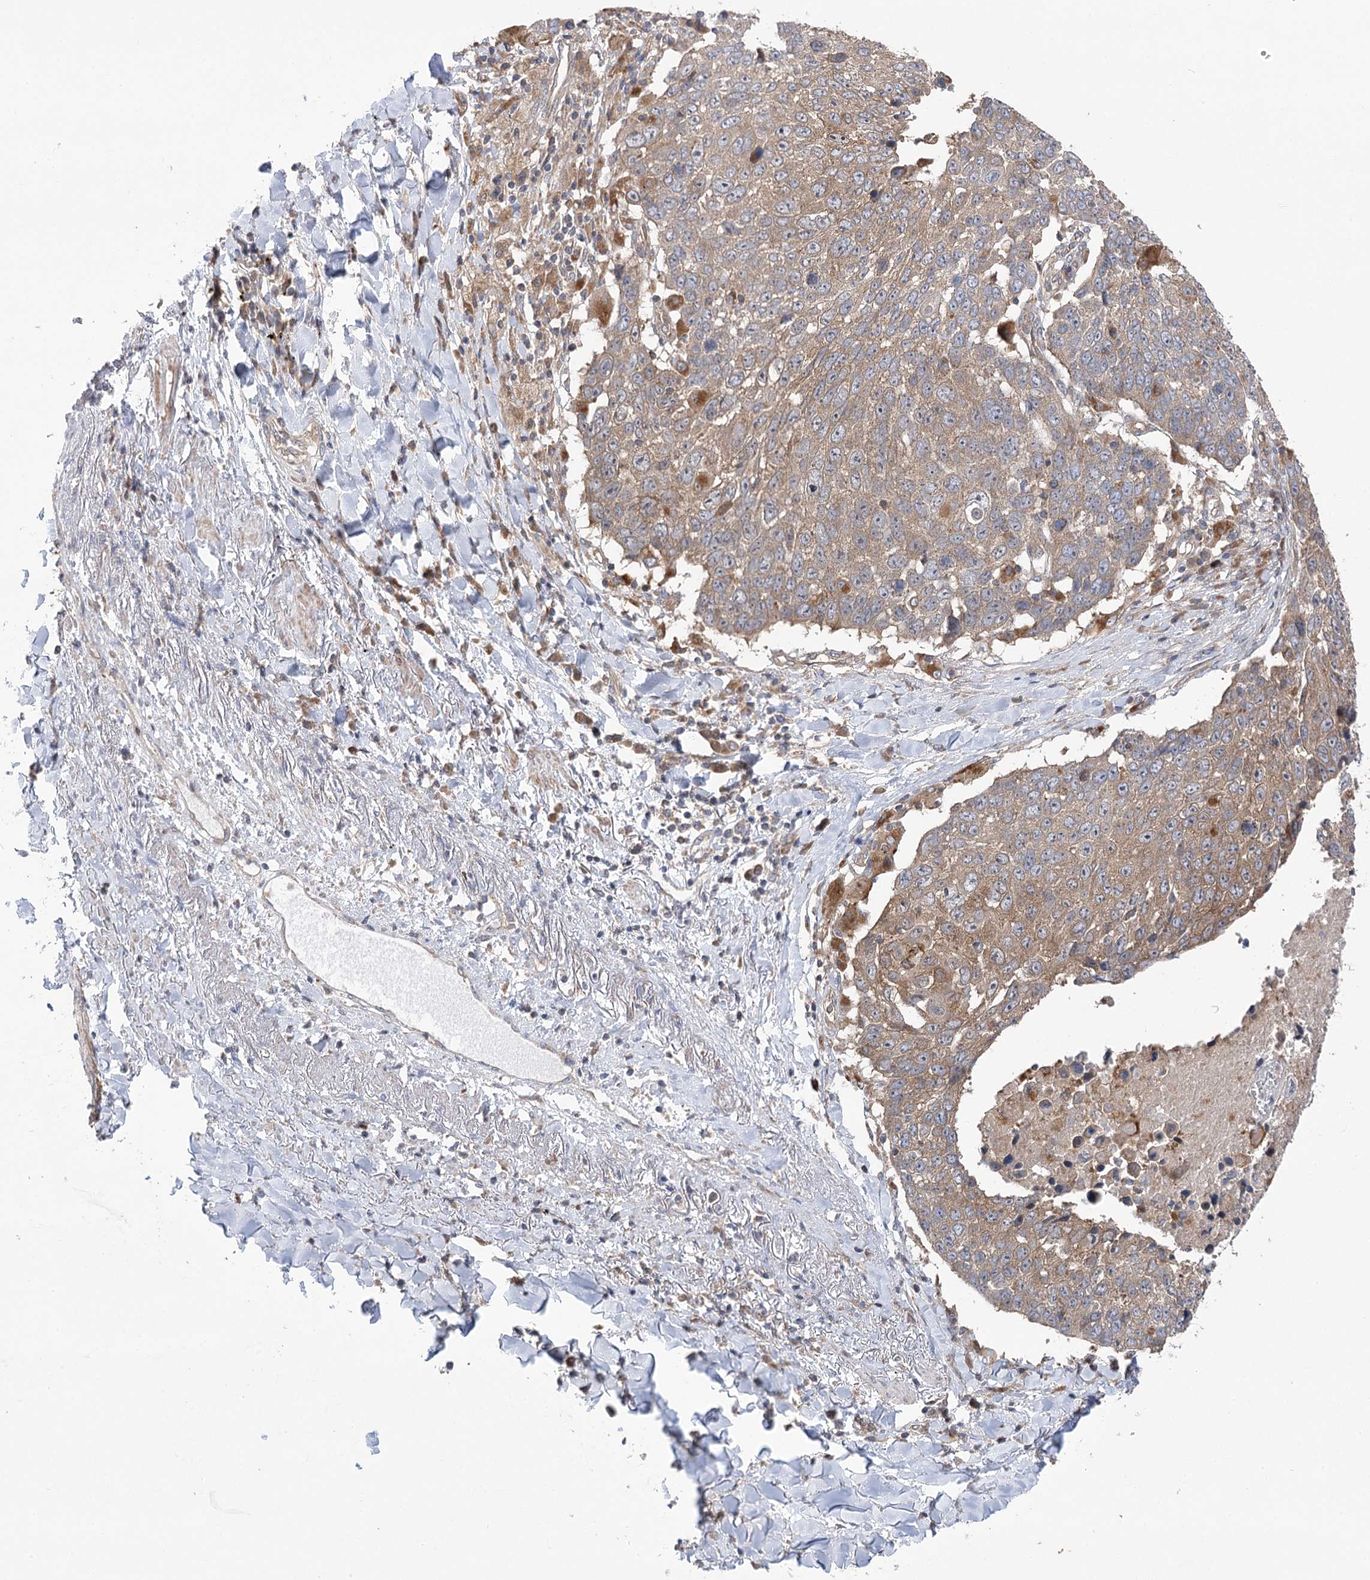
{"staining": {"intensity": "moderate", "quantity": ">75%", "location": "cytoplasmic/membranous"}, "tissue": "lung cancer", "cell_type": "Tumor cells", "image_type": "cancer", "snomed": [{"axis": "morphology", "description": "Squamous cell carcinoma, NOS"}, {"axis": "topography", "description": "Lung"}], "caption": "Squamous cell carcinoma (lung) stained with a protein marker shows moderate staining in tumor cells.", "gene": "VPS37B", "patient": {"sex": "male", "age": 66}}